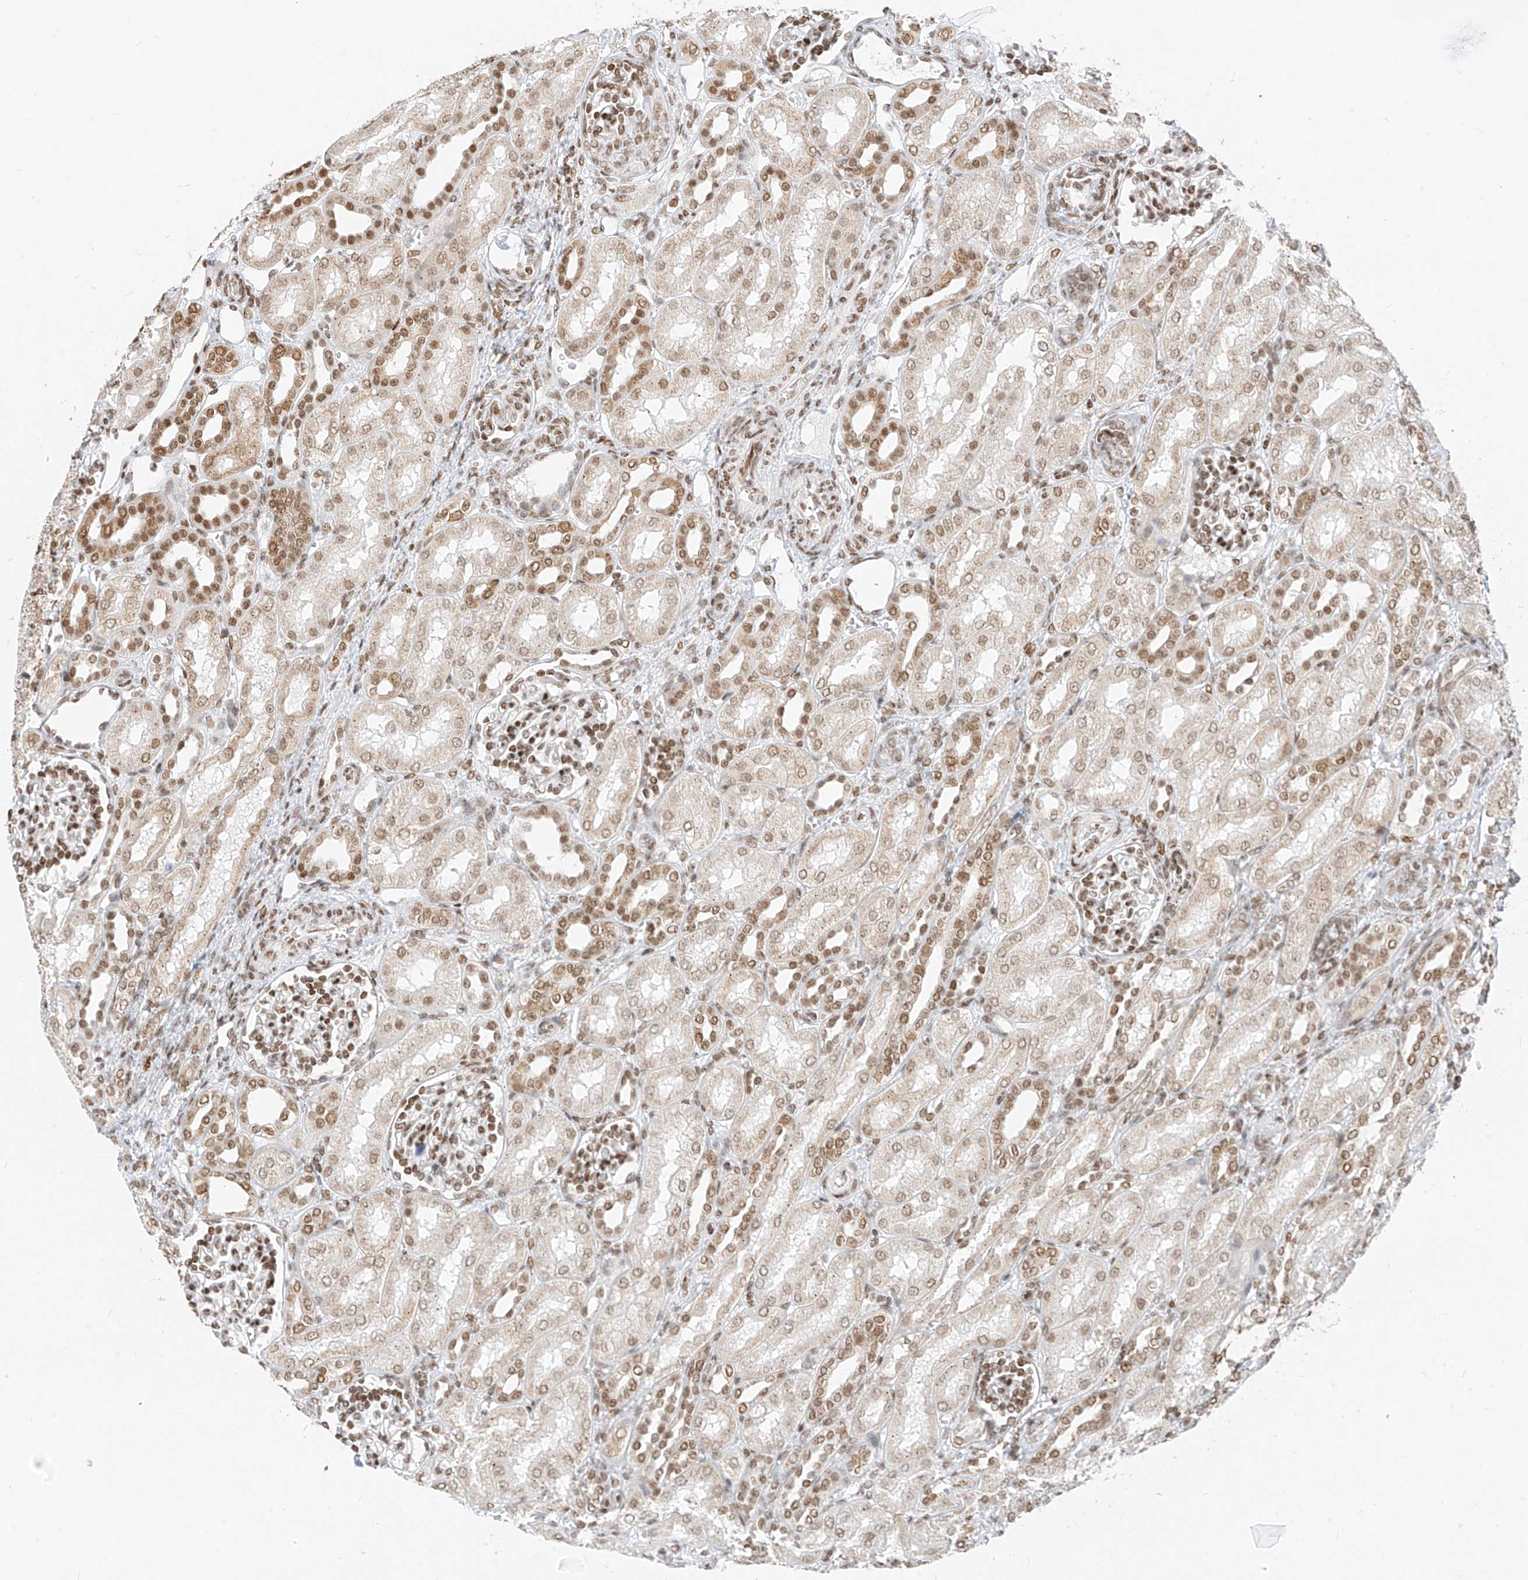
{"staining": {"intensity": "moderate", "quantity": ">75%", "location": "nuclear"}, "tissue": "kidney", "cell_type": "Cells in glomeruli", "image_type": "normal", "snomed": [{"axis": "morphology", "description": "Normal tissue, NOS"}, {"axis": "morphology", "description": "Neoplasm, malignant, NOS"}, {"axis": "topography", "description": "Kidney"}], "caption": "Approximately >75% of cells in glomeruli in benign human kidney display moderate nuclear protein expression as visualized by brown immunohistochemical staining.", "gene": "SMARCA2", "patient": {"sex": "female", "age": 1}}